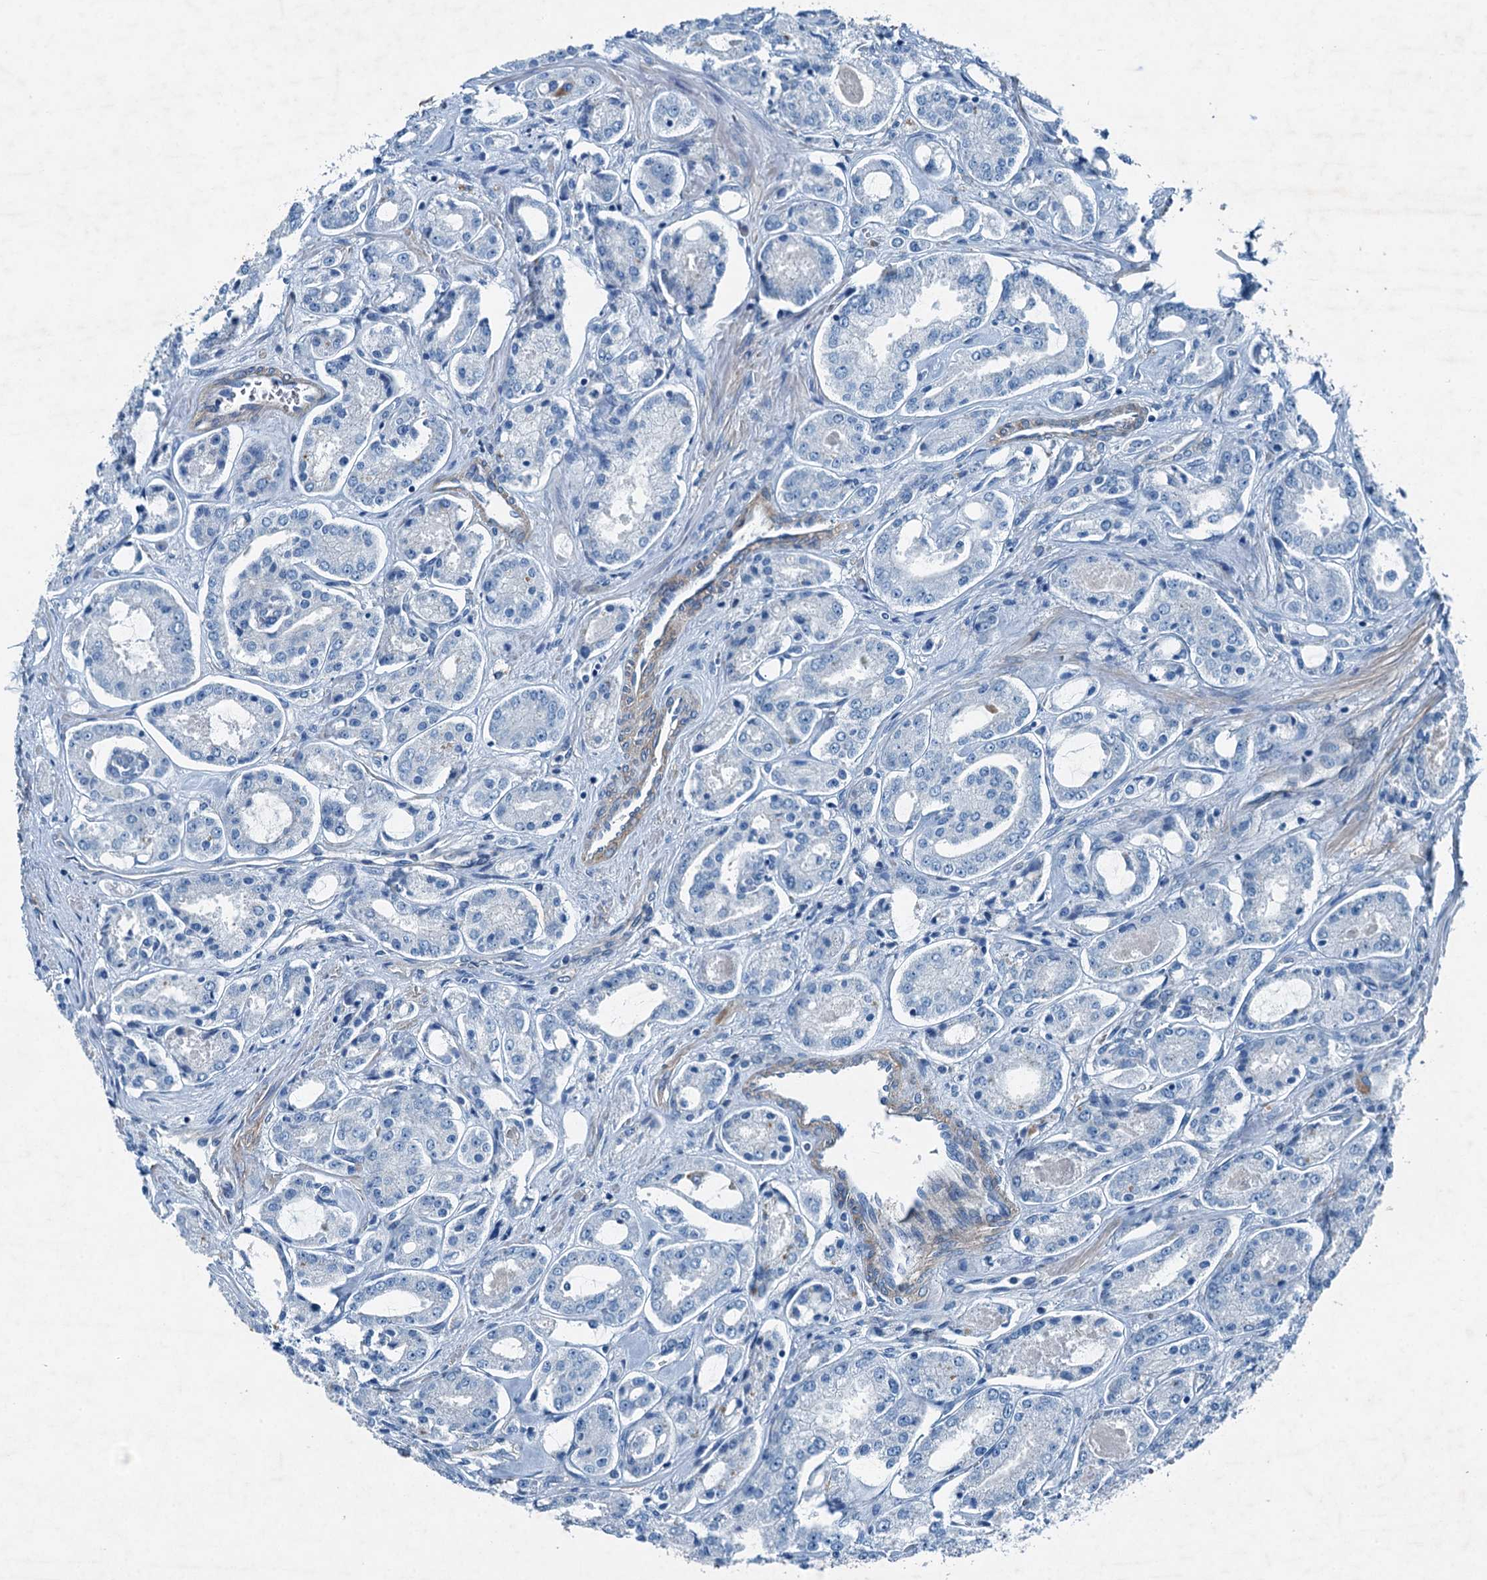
{"staining": {"intensity": "negative", "quantity": "none", "location": "none"}, "tissue": "prostate cancer", "cell_type": "Tumor cells", "image_type": "cancer", "snomed": [{"axis": "morphology", "description": "Adenocarcinoma, Low grade"}, {"axis": "topography", "description": "Prostate"}], "caption": "Immunohistochemistry of human prostate cancer (low-grade adenocarcinoma) exhibits no expression in tumor cells.", "gene": "RAB3IL1", "patient": {"sex": "male", "age": 68}}